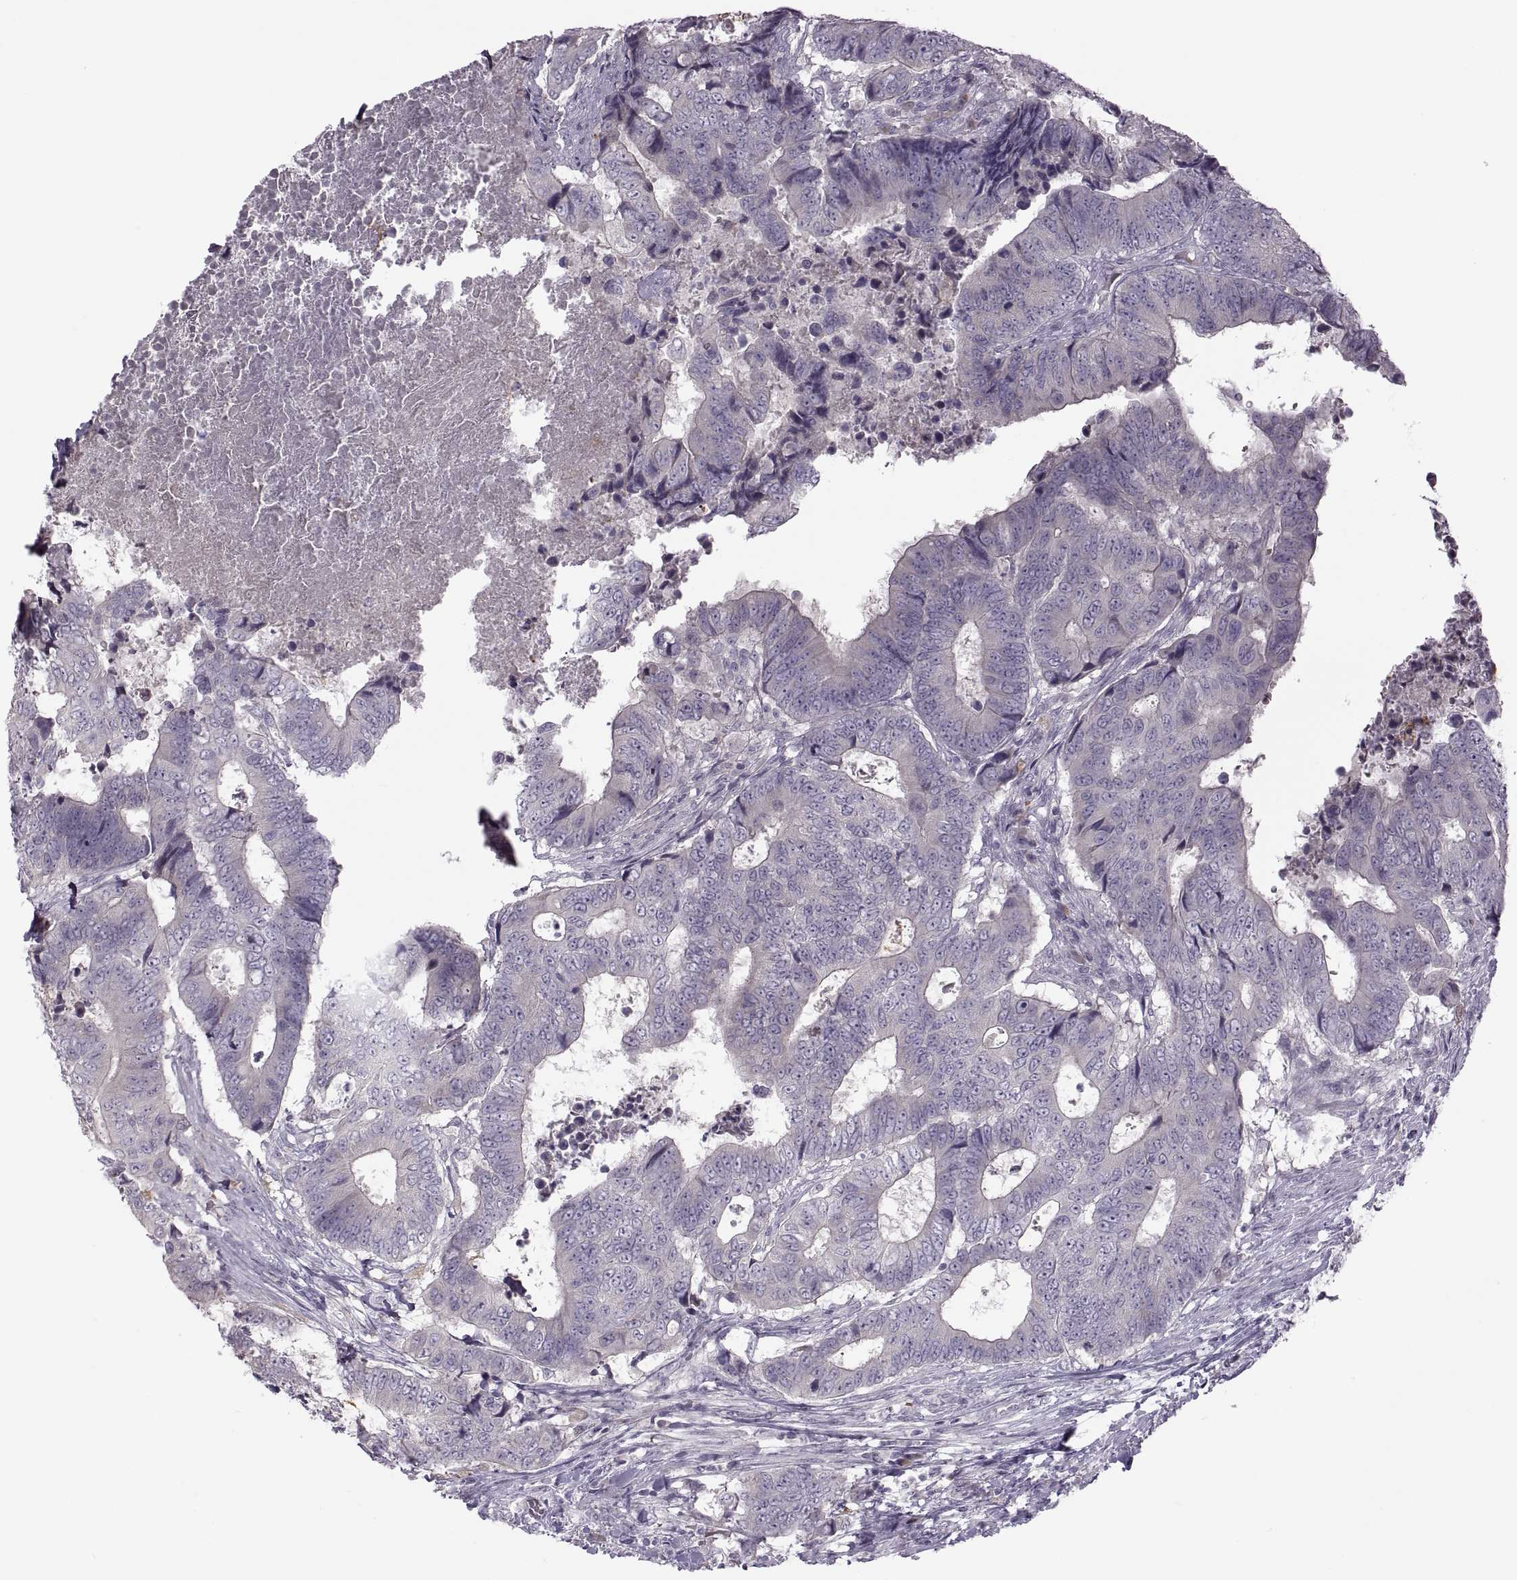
{"staining": {"intensity": "negative", "quantity": "none", "location": "none"}, "tissue": "colorectal cancer", "cell_type": "Tumor cells", "image_type": "cancer", "snomed": [{"axis": "morphology", "description": "Adenocarcinoma, NOS"}, {"axis": "topography", "description": "Colon"}], "caption": "IHC photomicrograph of human adenocarcinoma (colorectal) stained for a protein (brown), which shows no positivity in tumor cells. (DAB (3,3'-diaminobenzidine) immunohistochemistry (IHC) visualized using brightfield microscopy, high magnification).", "gene": "H2AP", "patient": {"sex": "female", "age": 48}}